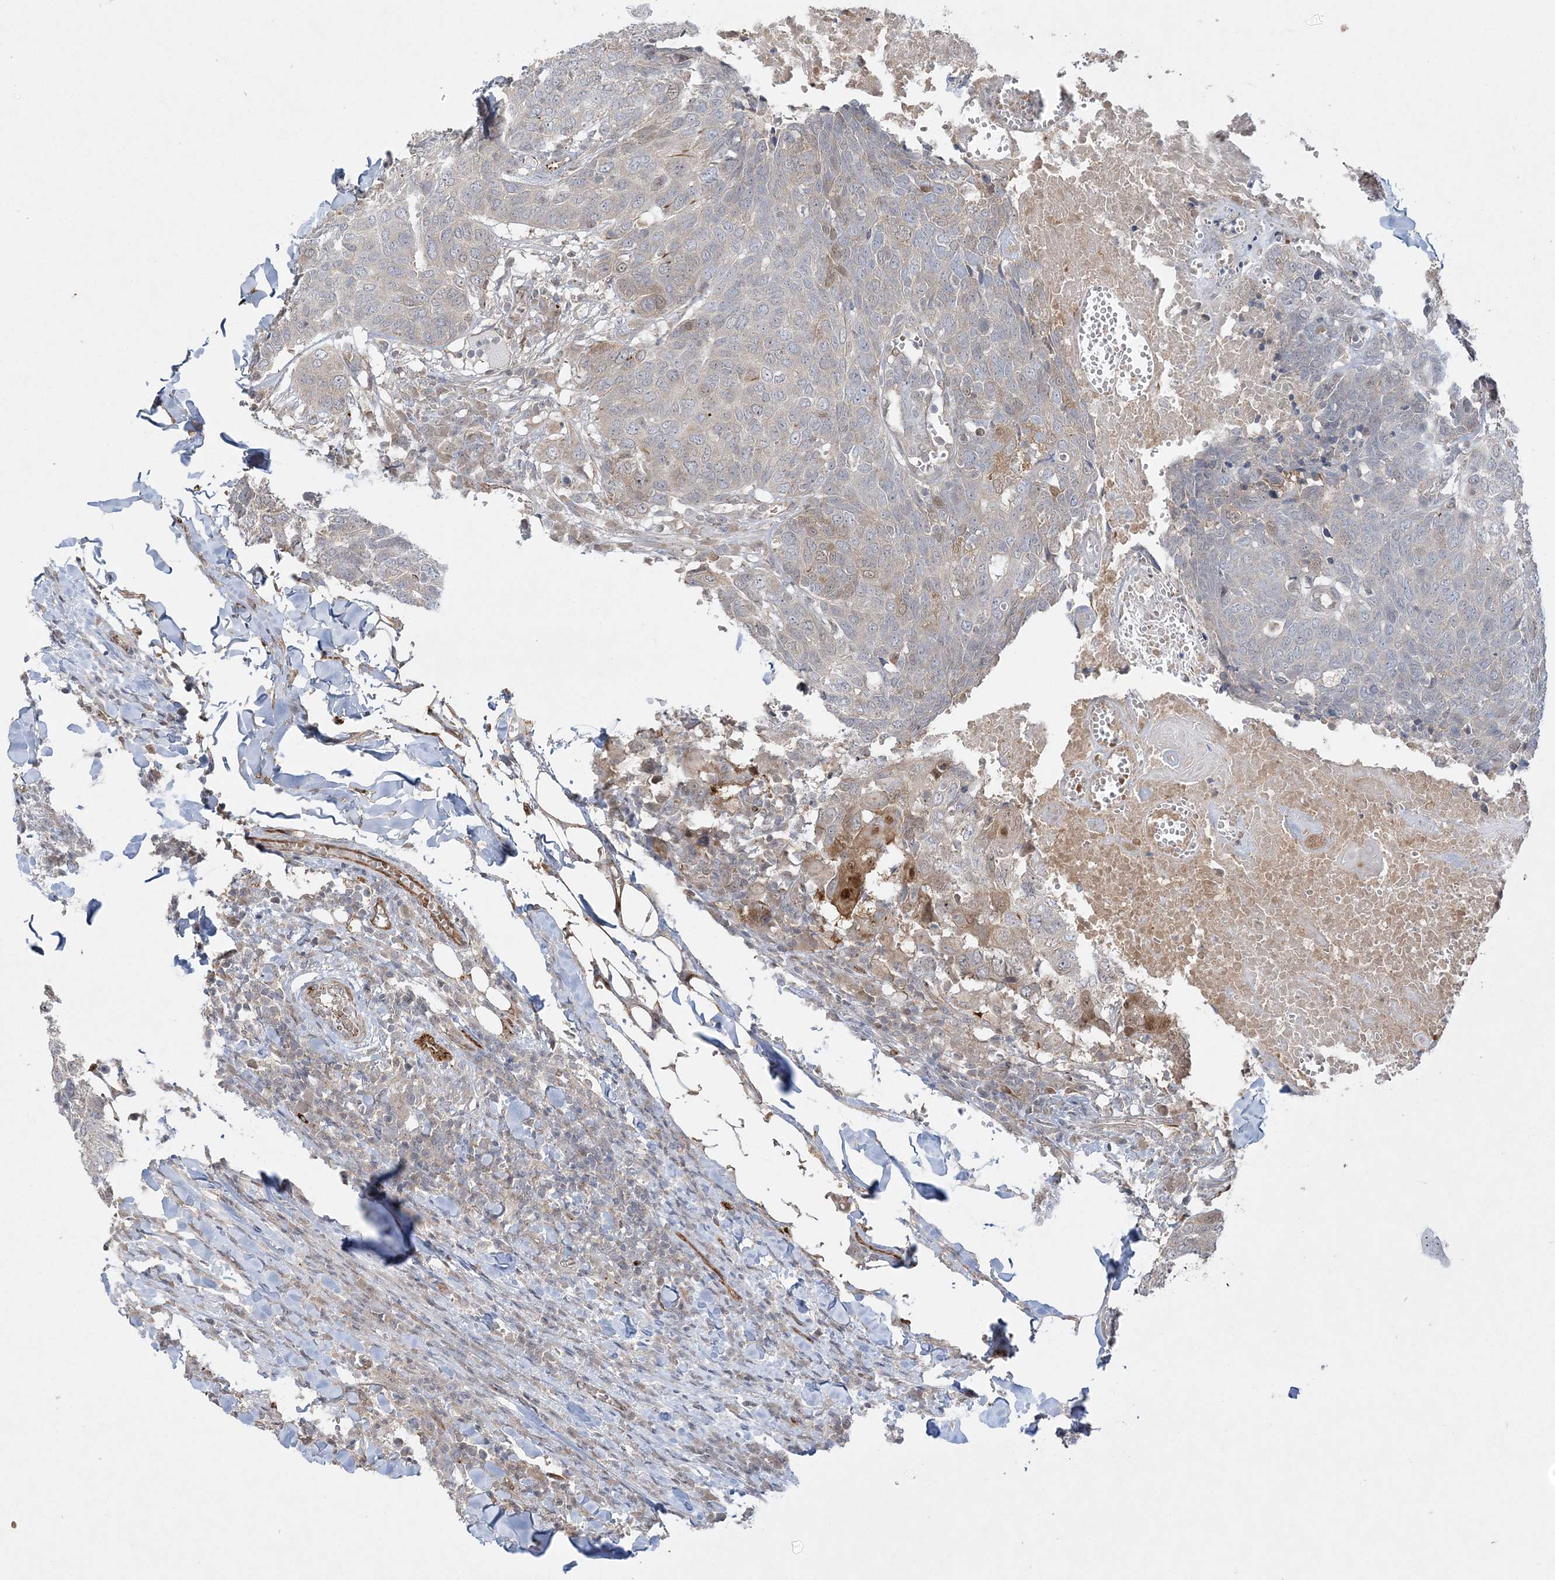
{"staining": {"intensity": "moderate", "quantity": "<25%", "location": "cytoplasmic/membranous,nuclear"}, "tissue": "head and neck cancer", "cell_type": "Tumor cells", "image_type": "cancer", "snomed": [{"axis": "morphology", "description": "Squamous cell carcinoma, NOS"}, {"axis": "topography", "description": "Head-Neck"}], "caption": "Protein expression analysis of head and neck squamous cell carcinoma reveals moderate cytoplasmic/membranous and nuclear expression in approximately <25% of tumor cells.", "gene": "INPP1", "patient": {"sex": "male", "age": 66}}